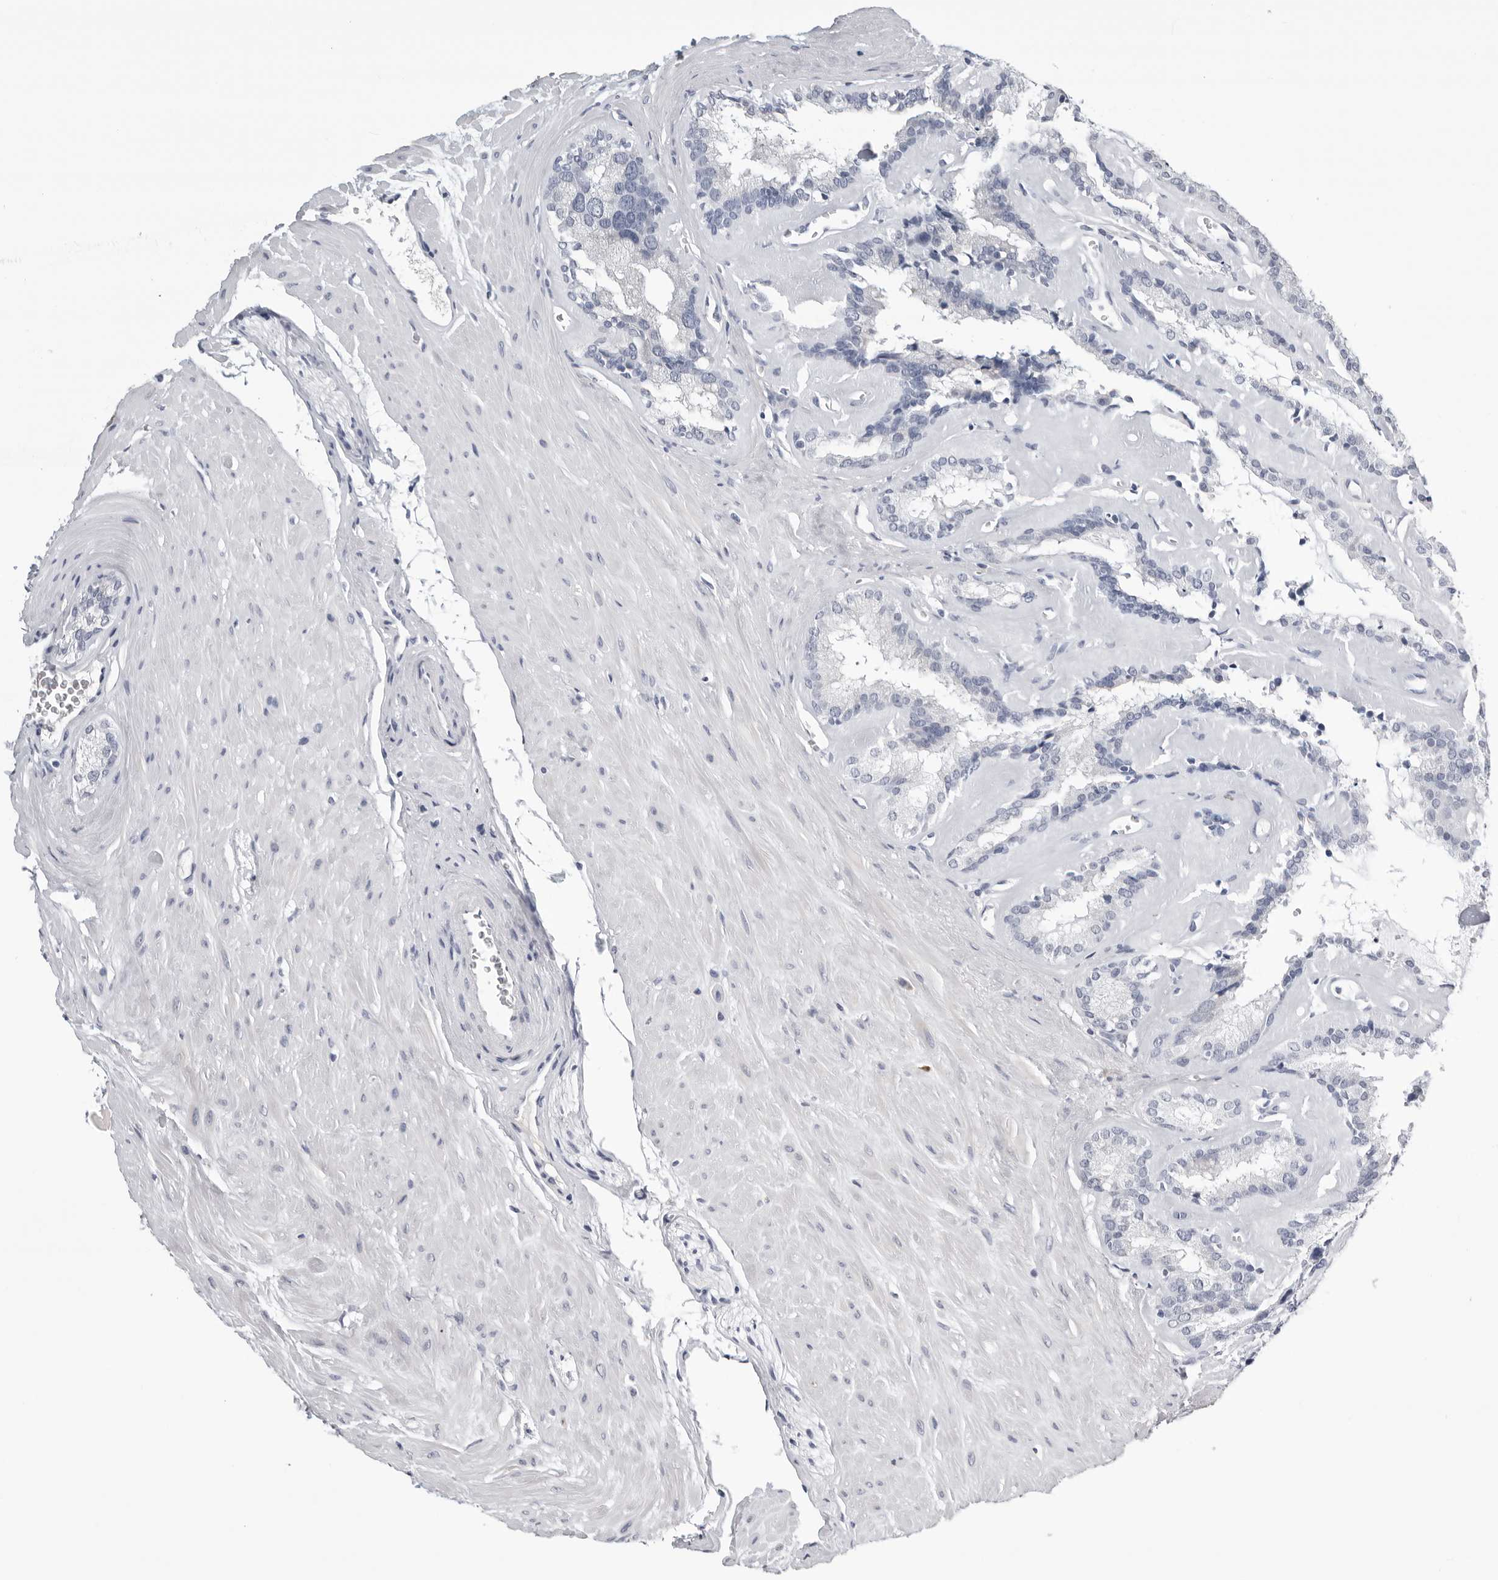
{"staining": {"intensity": "negative", "quantity": "none", "location": "none"}, "tissue": "seminal vesicle", "cell_type": "Glandular cells", "image_type": "normal", "snomed": [{"axis": "morphology", "description": "Normal tissue, NOS"}, {"axis": "topography", "description": "Prostate"}, {"axis": "topography", "description": "Seminal veicle"}], "caption": "An immunohistochemistry photomicrograph of normal seminal vesicle is shown. There is no staining in glandular cells of seminal vesicle. (DAB (3,3'-diaminobenzidine) IHC with hematoxylin counter stain).", "gene": "ZNF502", "patient": {"sex": "male", "age": 59}}